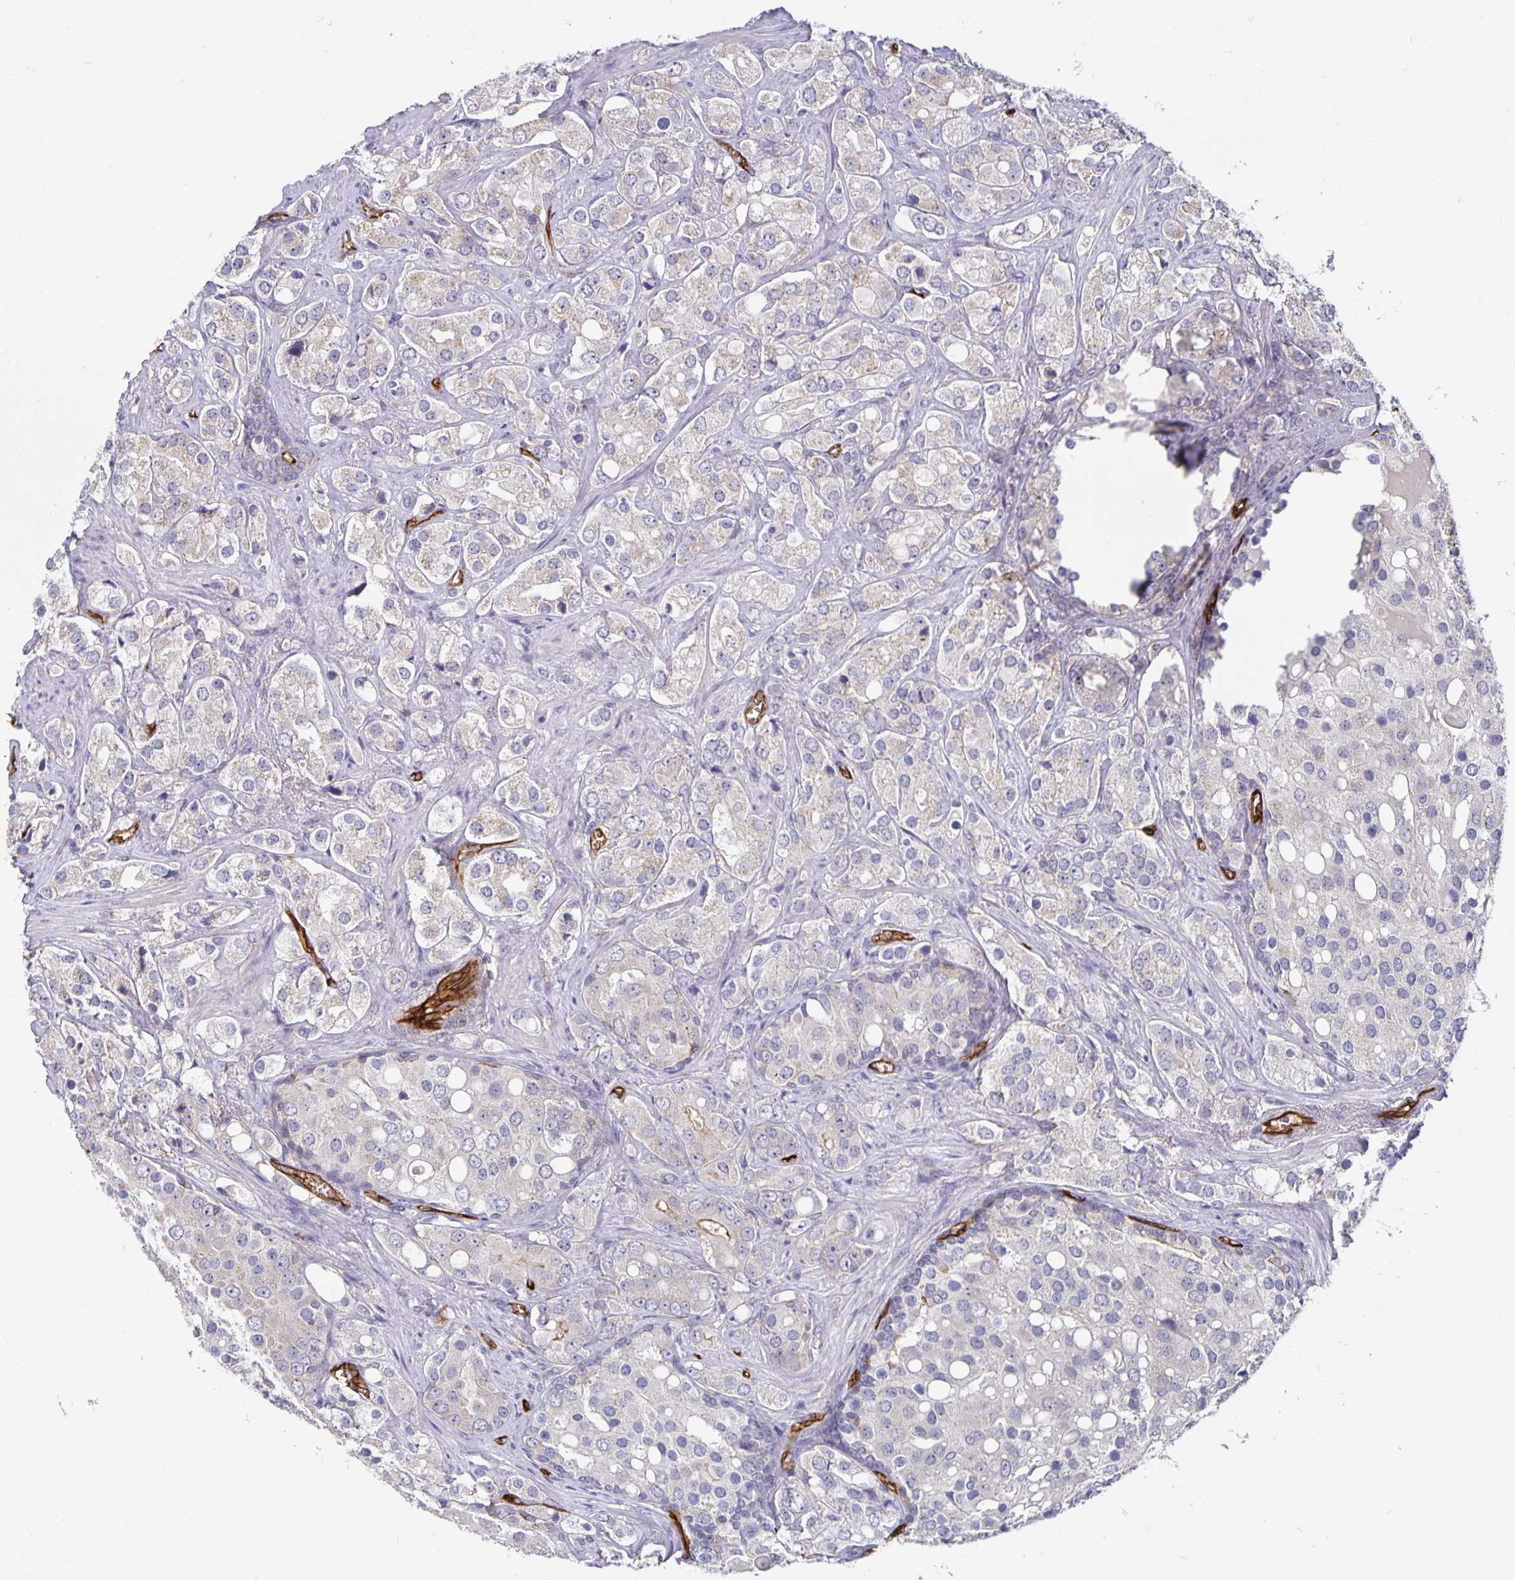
{"staining": {"intensity": "negative", "quantity": "none", "location": "none"}, "tissue": "prostate cancer", "cell_type": "Tumor cells", "image_type": "cancer", "snomed": [{"axis": "morphology", "description": "Adenocarcinoma, High grade"}, {"axis": "topography", "description": "Prostate"}], "caption": "Immunohistochemistry (IHC) micrograph of neoplastic tissue: prostate cancer stained with DAB (3,3'-diaminobenzidine) reveals no significant protein positivity in tumor cells. Brightfield microscopy of immunohistochemistry stained with DAB (brown) and hematoxylin (blue), captured at high magnification.", "gene": "PODXL", "patient": {"sex": "male", "age": 67}}